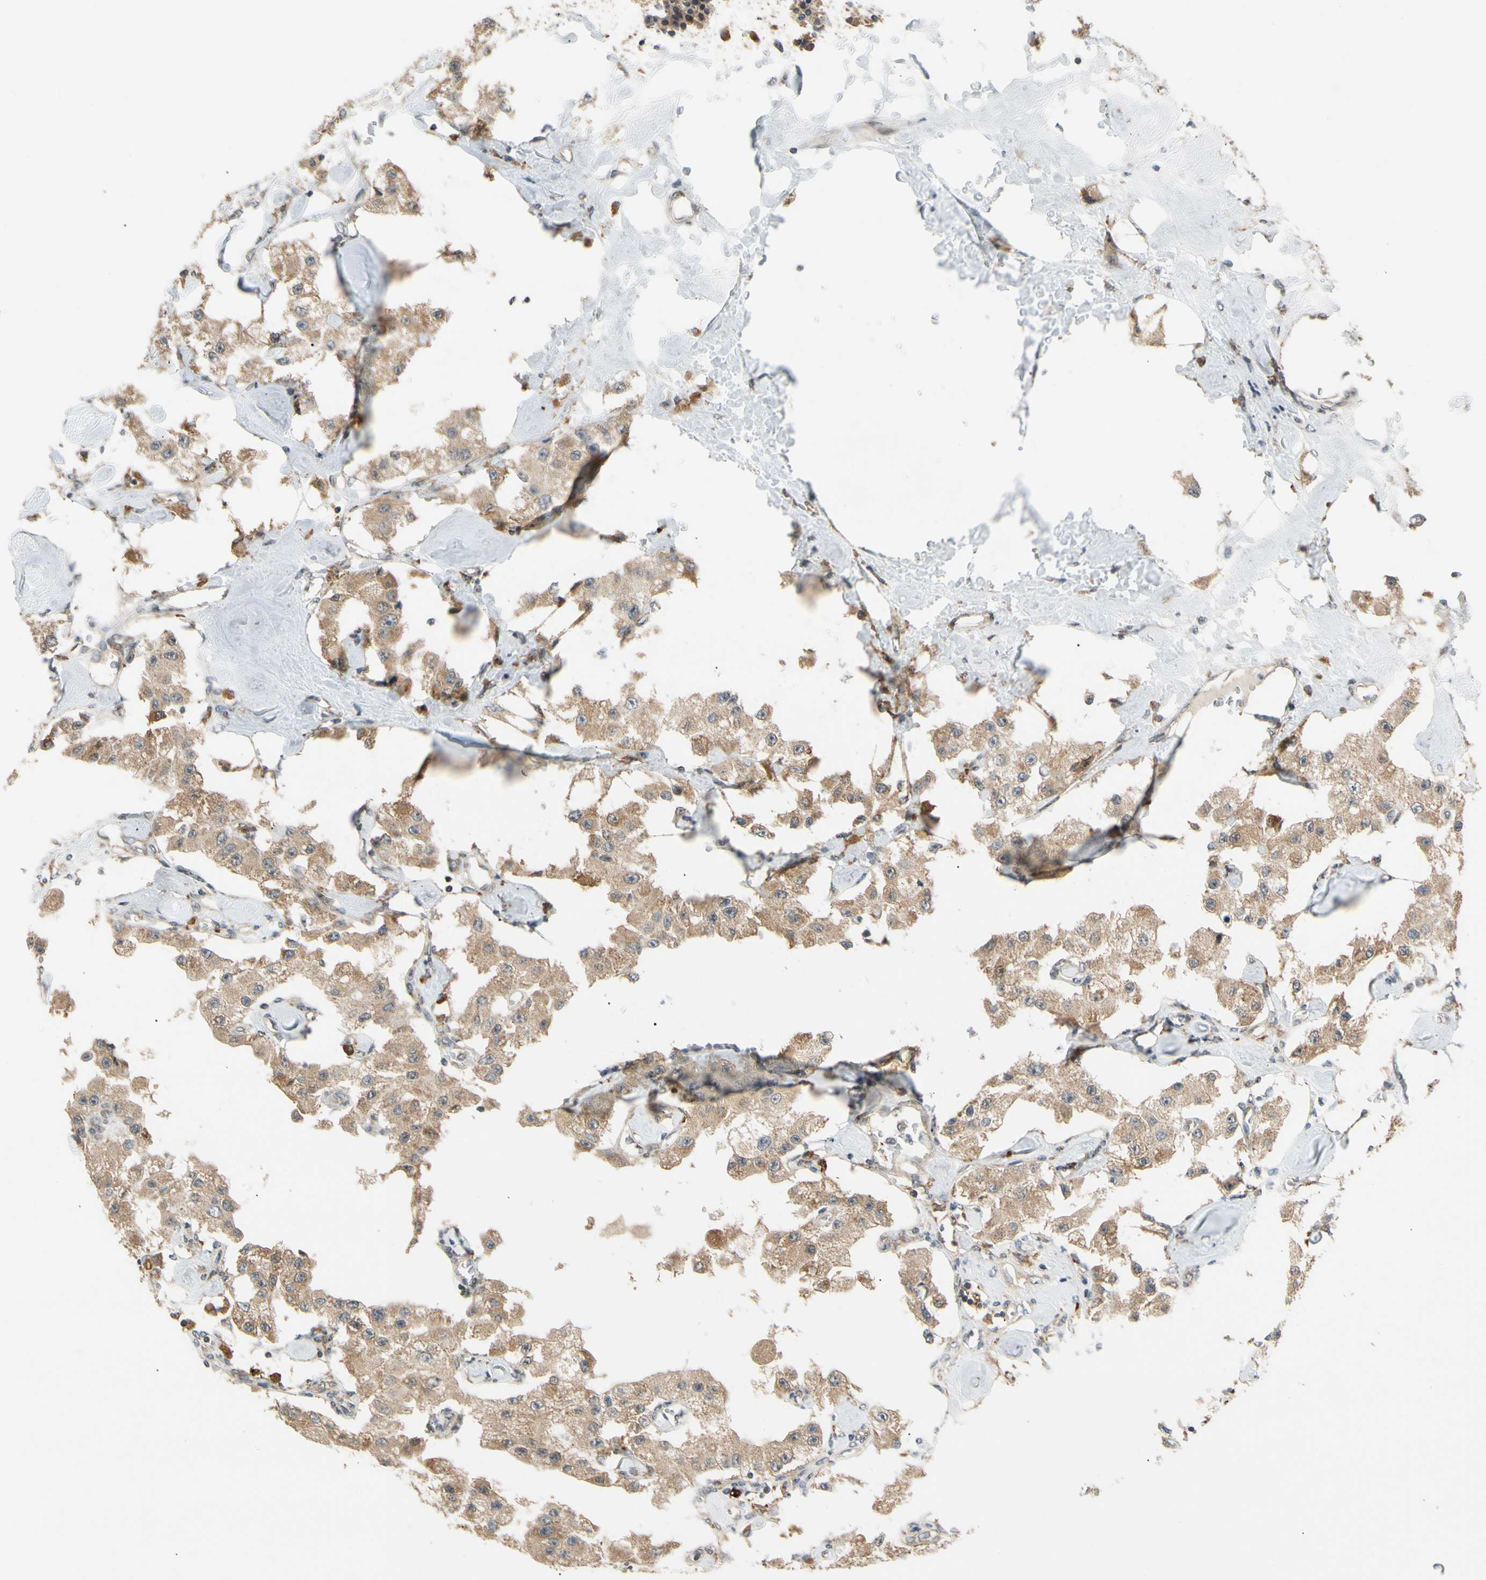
{"staining": {"intensity": "moderate", "quantity": ">75%", "location": "cytoplasmic/membranous"}, "tissue": "carcinoid", "cell_type": "Tumor cells", "image_type": "cancer", "snomed": [{"axis": "morphology", "description": "Carcinoid, malignant, NOS"}, {"axis": "topography", "description": "Pancreas"}], "caption": "Immunohistochemistry (IHC) staining of carcinoid (malignant), which demonstrates medium levels of moderate cytoplasmic/membranous expression in approximately >75% of tumor cells indicating moderate cytoplasmic/membranous protein expression. The staining was performed using DAB (3,3'-diaminobenzidine) (brown) for protein detection and nuclei were counterstained in hematoxylin (blue).", "gene": "ANKHD1", "patient": {"sex": "male", "age": 41}}